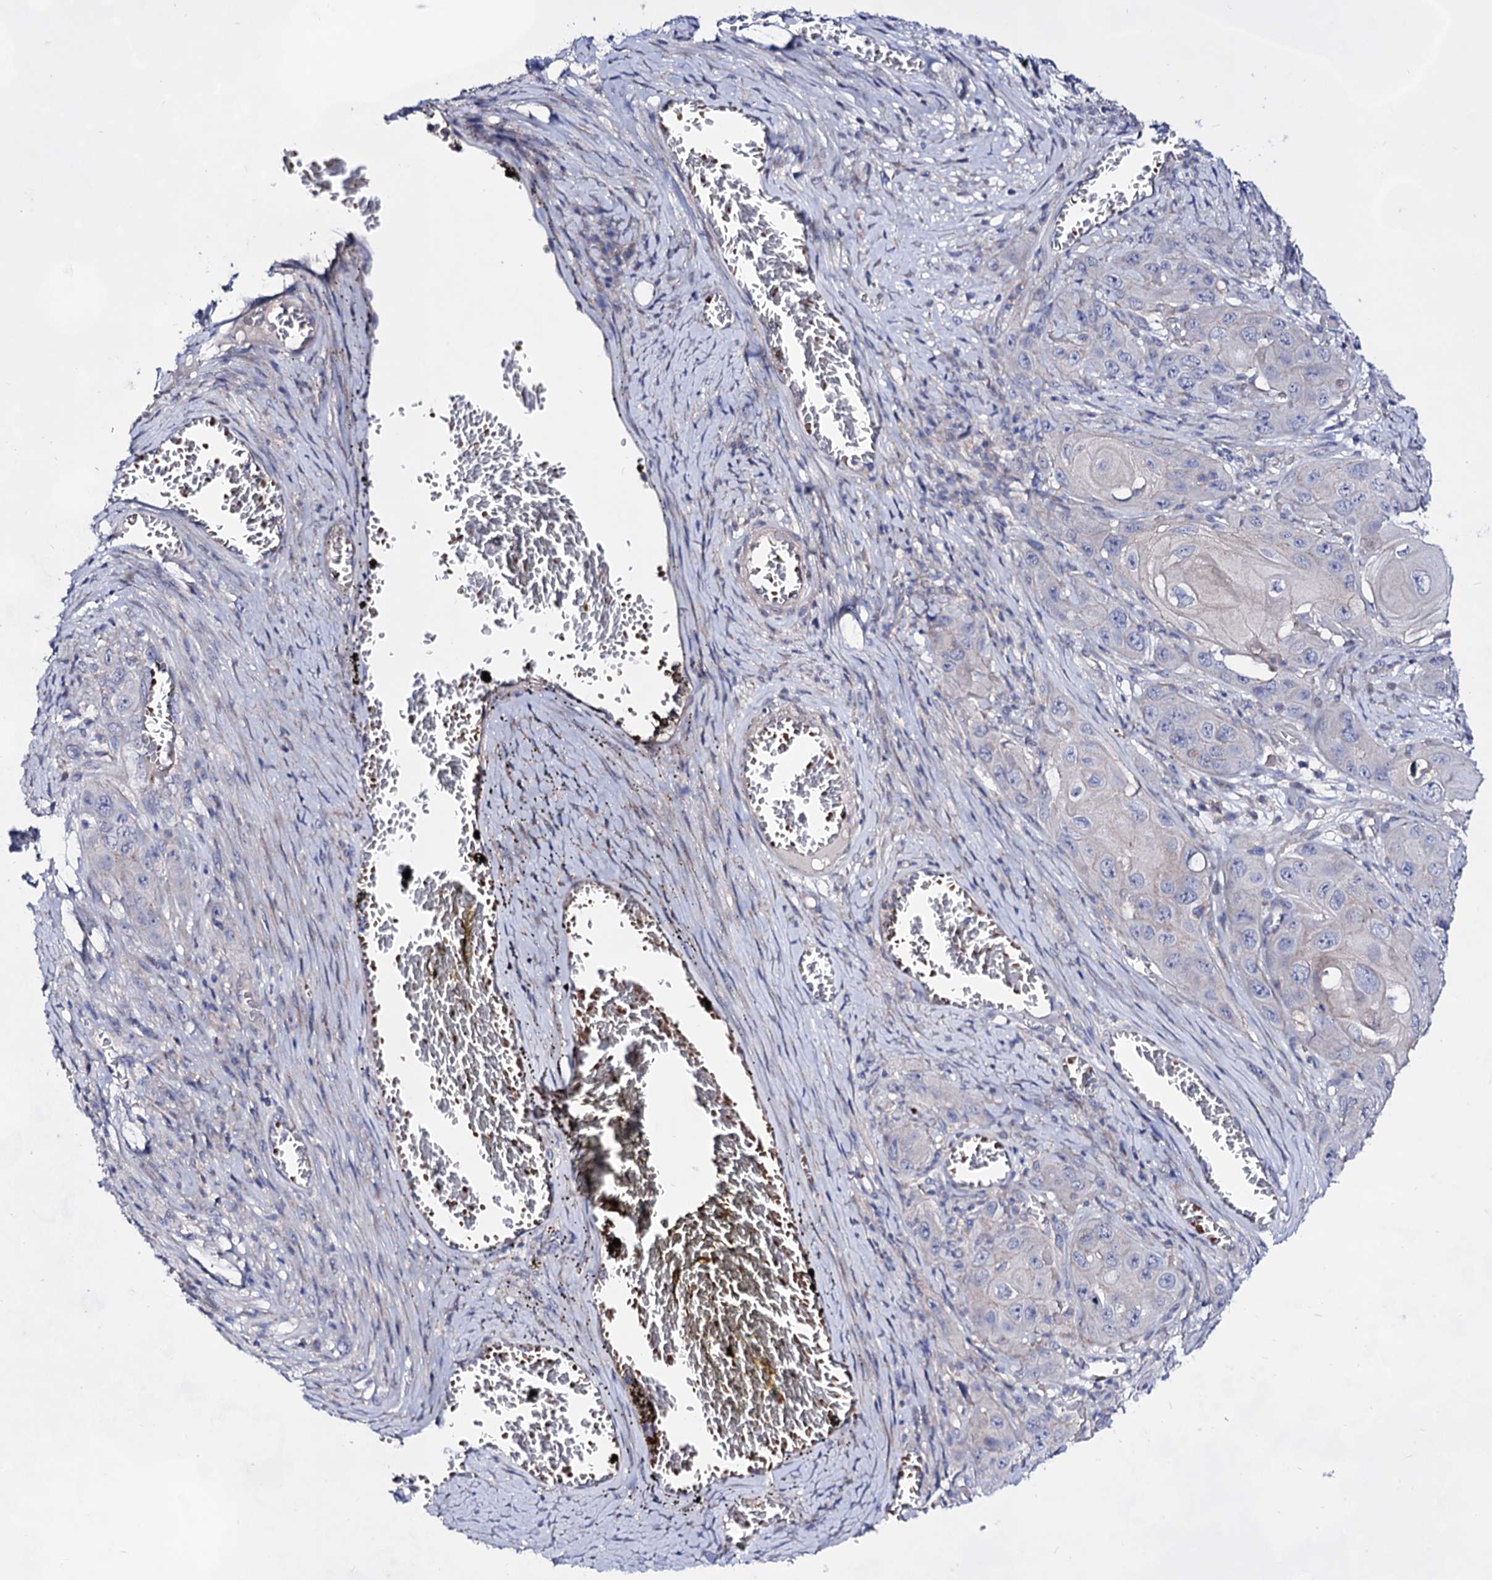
{"staining": {"intensity": "negative", "quantity": "none", "location": "none"}, "tissue": "skin cancer", "cell_type": "Tumor cells", "image_type": "cancer", "snomed": [{"axis": "morphology", "description": "Squamous cell carcinoma, NOS"}, {"axis": "topography", "description": "Skin"}], "caption": "High power microscopy micrograph of an immunohistochemistry histopathology image of skin cancer, revealing no significant expression in tumor cells.", "gene": "PLIN1", "patient": {"sex": "male", "age": 55}}